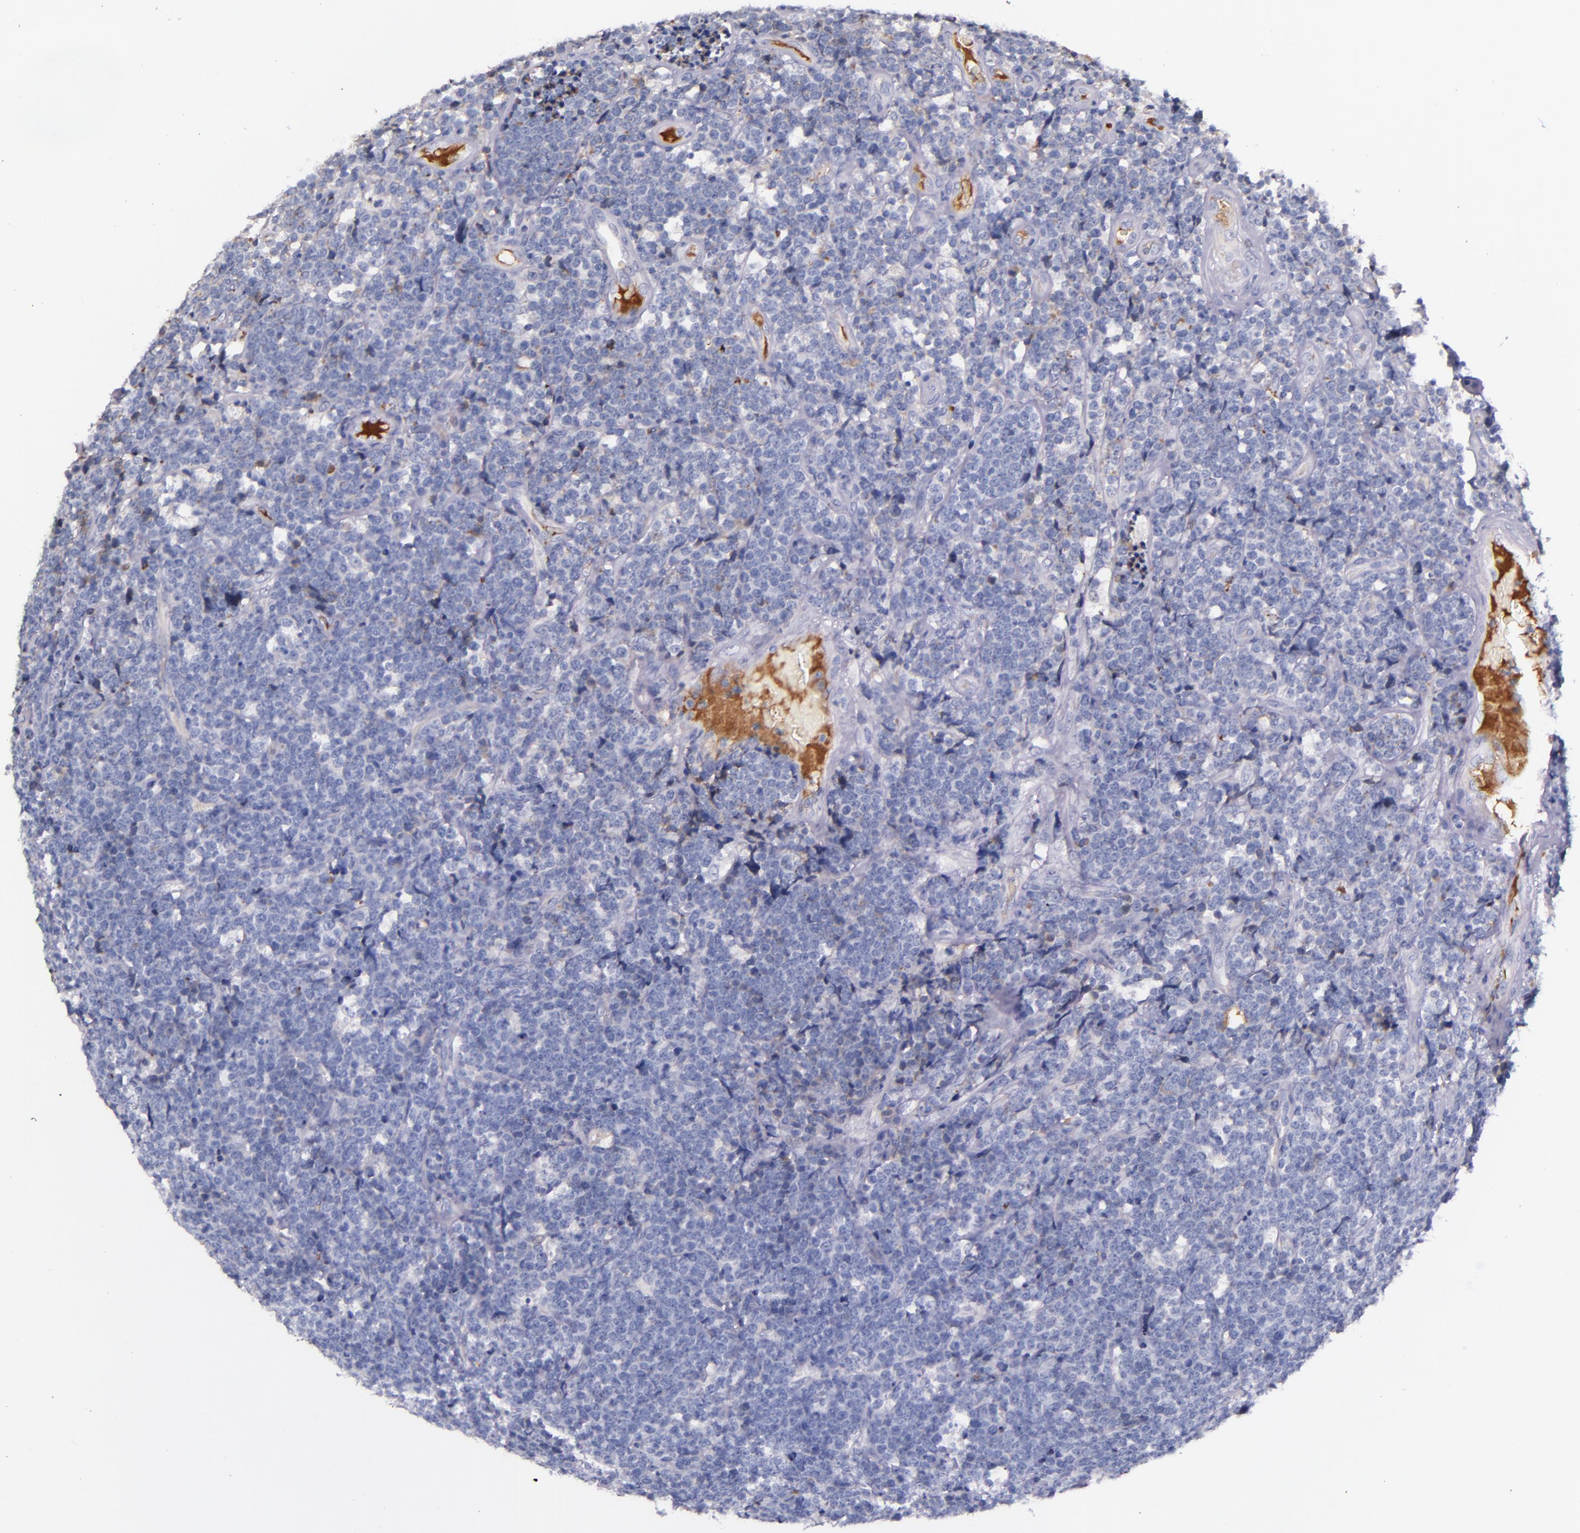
{"staining": {"intensity": "negative", "quantity": "none", "location": "none"}, "tissue": "lymphoma", "cell_type": "Tumor cells", "image_type": "cancer", "snomed": [{"axis": "morphology", "description": "Malignant lymphoma, non-Hodgkin's type, High grade"}, {"axis": "topography", "description": "Small intestine"}, {"axis": "topography", "description": "Colon"}], "caption": "There is no significant expression in tumor cells of malignant lymphoma, non-Hodgkin's type (high-grade). (Immunohistochemistry (ihc), brightfield microscopy, high magnification).", "gene": "KNG1", "patient": {"sex": "male", "age": 8}}